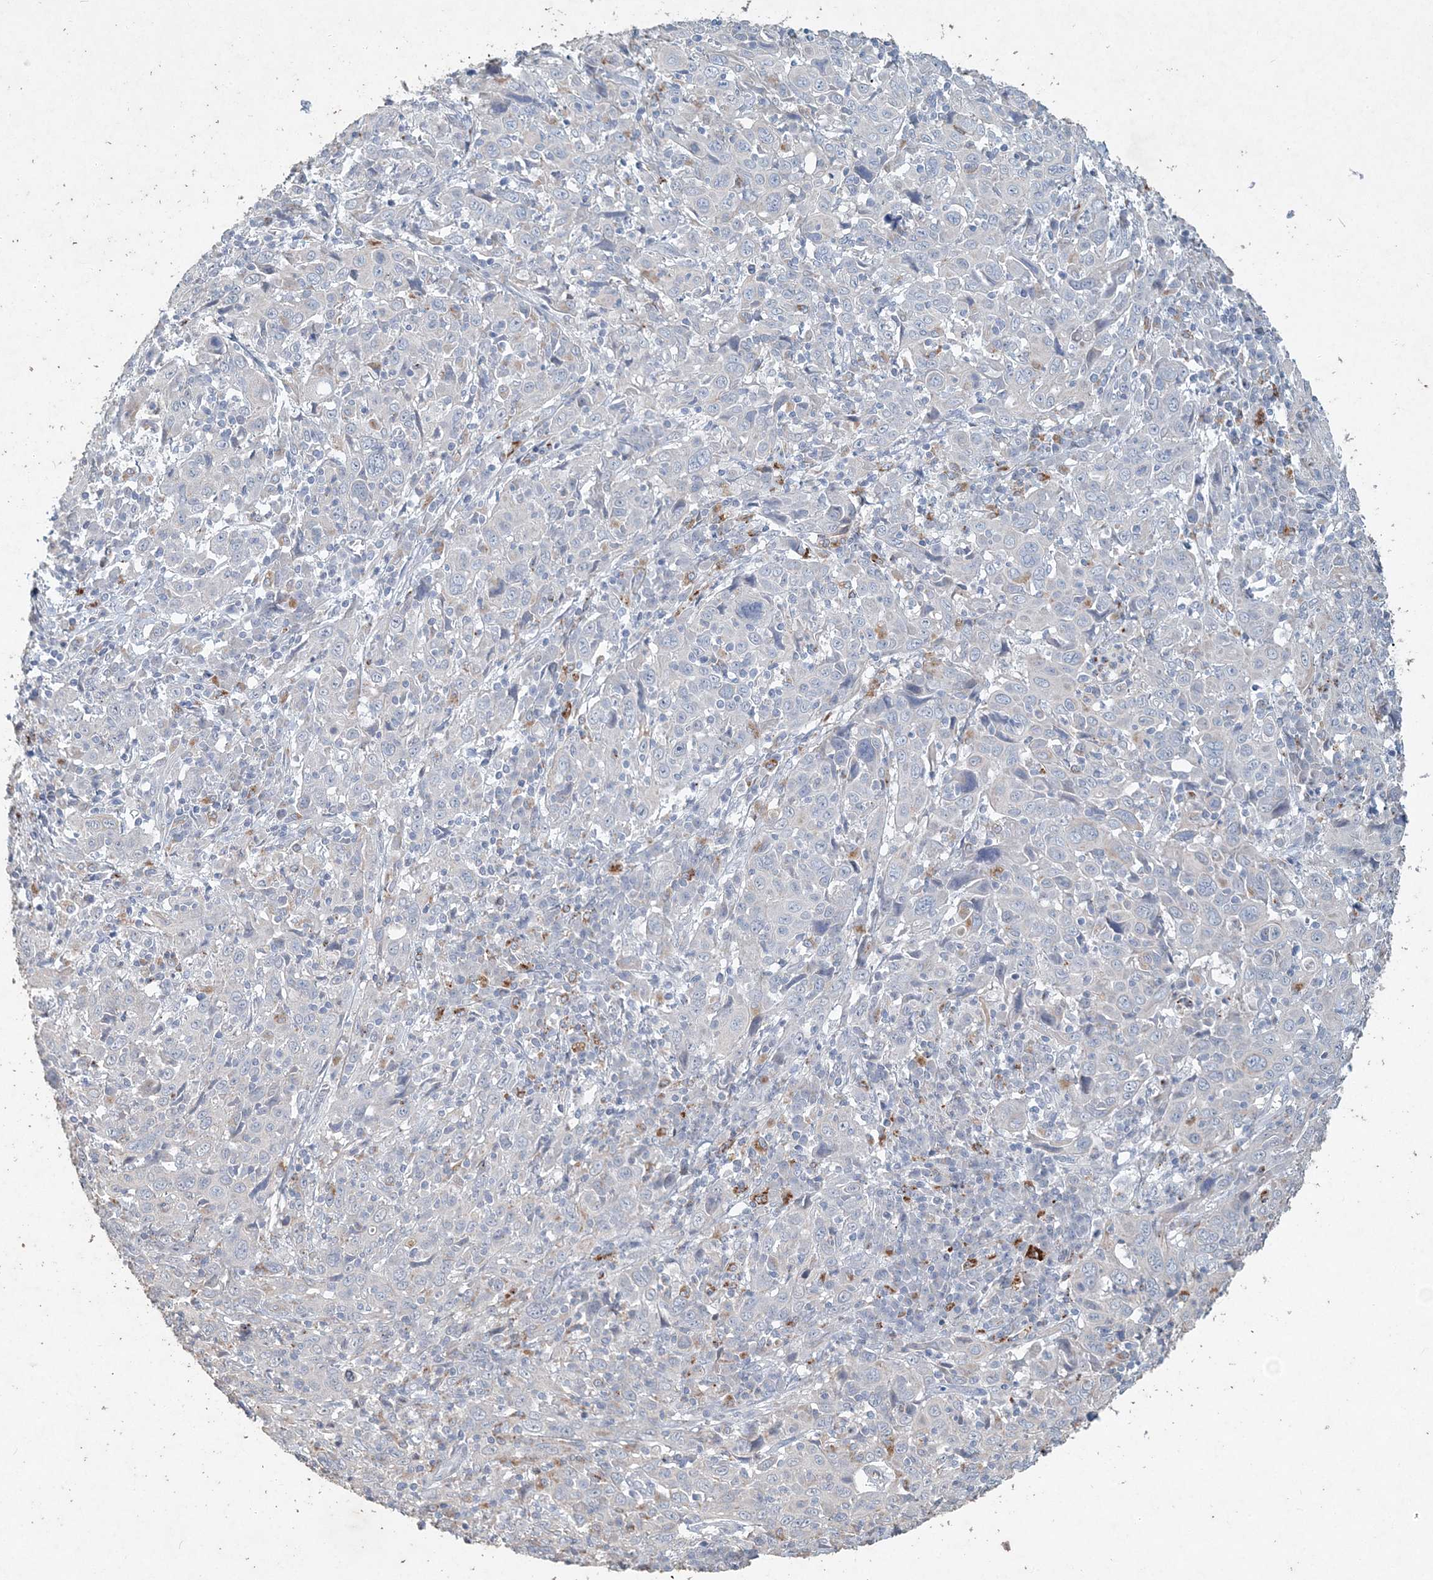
{"staining": {"intensity": "negative", "quantity": "none", "location": "none"}, "tissue": "cervical cancer", "cell_type": "Tumor cells", "image_type": "cancer", "snomed": [{"axis": "morphology", "description": "Squamous cell carcinoma, NOS"}, {"axis": "topography", "description": "Cervix"}], "caption": "DAB (3,3'-diaminobenzidine) immunohistochemical staining of human squamous cell carcinoma (cervical) displays no significant expression in tumor cells.", "gene": "DNAH5", "patient": {"sex": "female", "age": 46}}